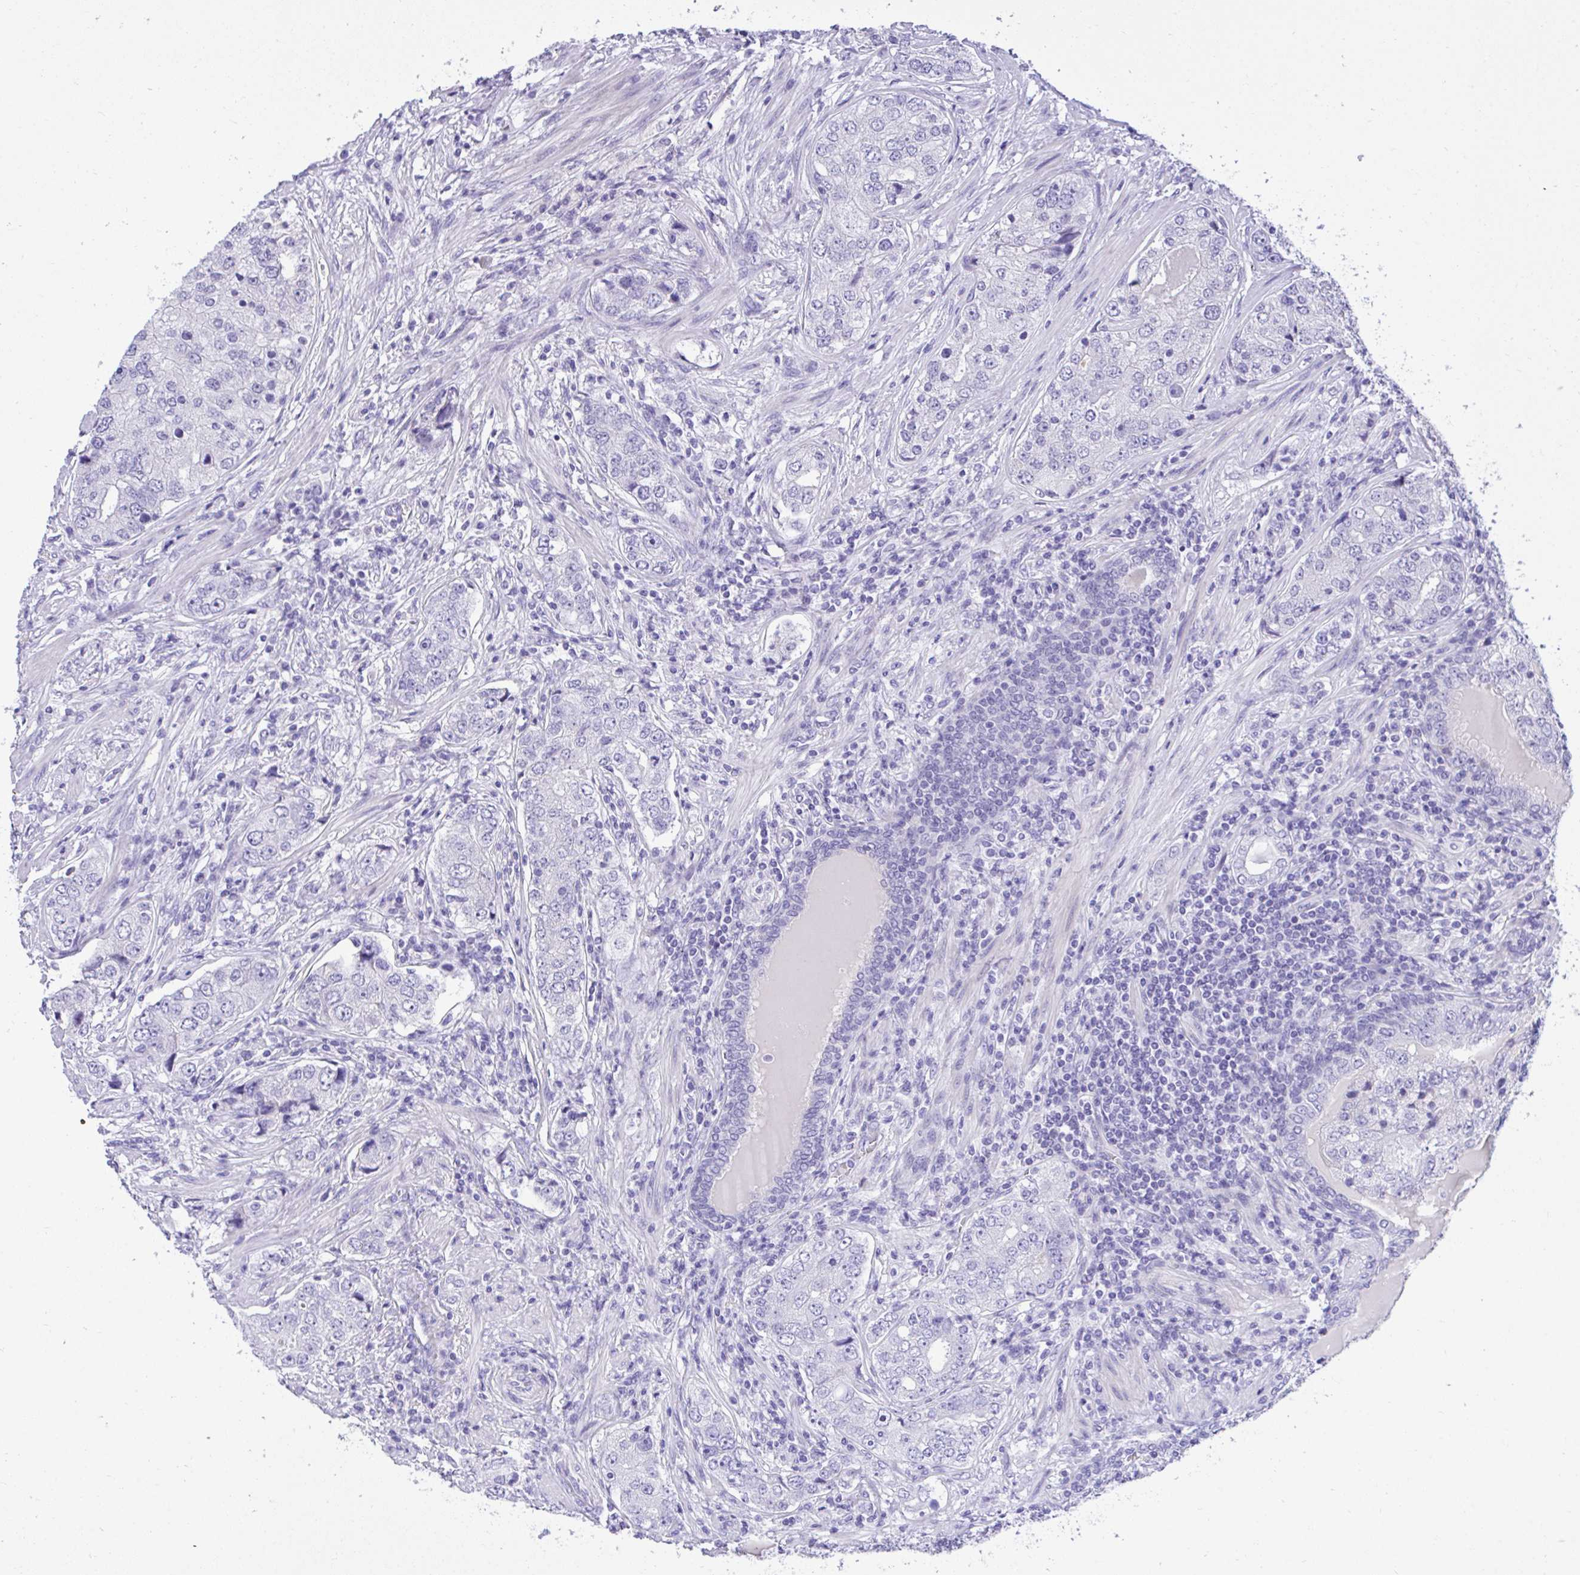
{"staining": {"intensity": "negative", "quantity": "none", "location": "none"}, "tissue": "prostate cancer", "cell_type": "Tumor cells", "image_type": "cancer", "snomed": [{"axis": "morphology", "description": "Adenocarcinoma, High grade"}, {"axis": "topography", "description": "Prostate"}], "caption": "Immunohistochemistry (IHC) micrograph of prostate cancer stained for a protein (brown), which reveals no expression in tumor cells.", "gene": "TMCO5A", "patient": {"sex": "male", "age": 60}}